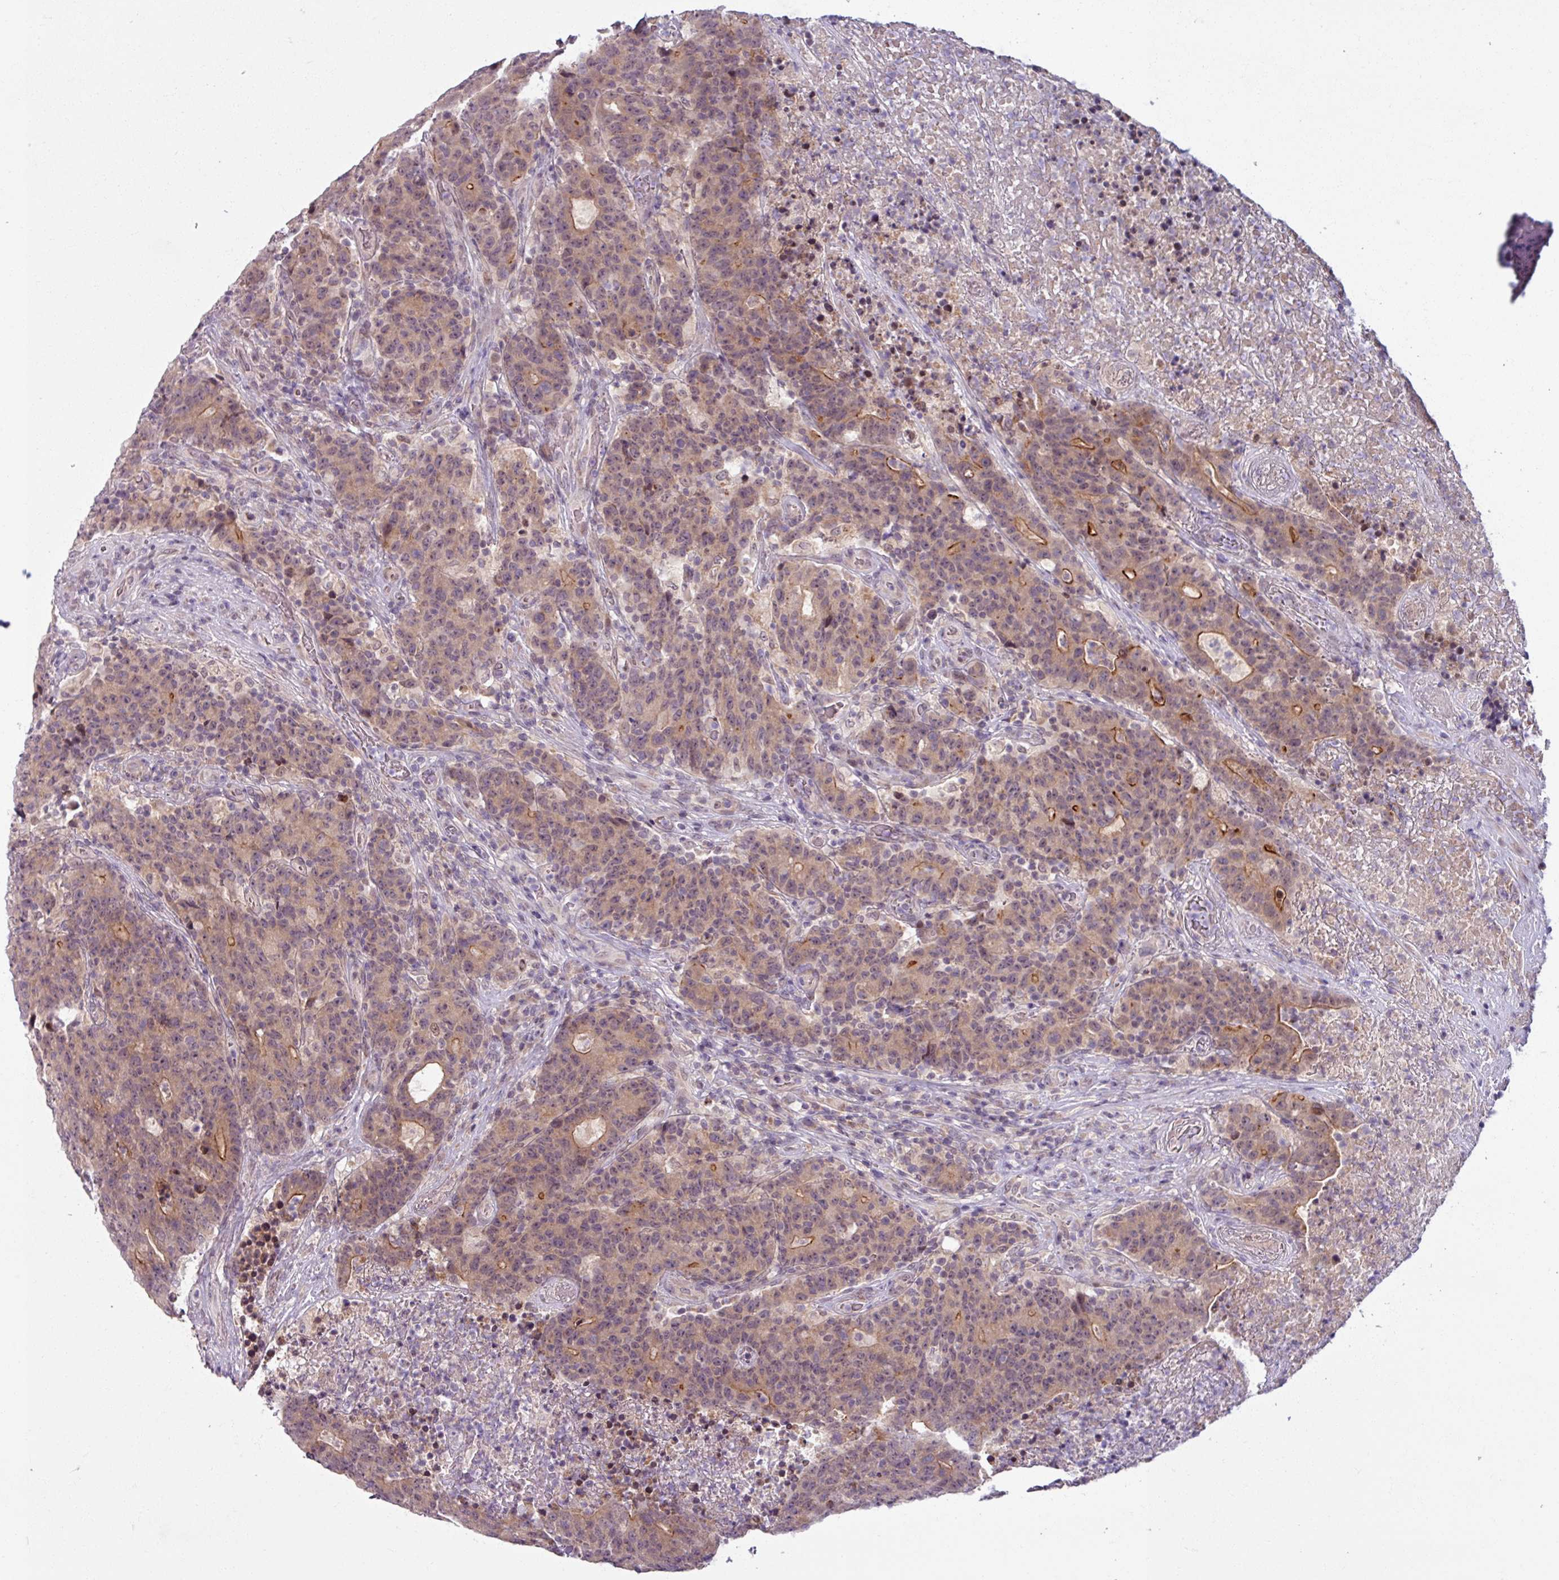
{"staining": {"intensity": "moderate", "quantity": "<25%", "location": "cytoplasmic/membranous,nuclear"}, "tissue": "colorectal cancer", "cell_type": "Tumor cells", "image_type": "cancer", "snomed": [{"axis": "morphology", "description": "Adenocarcinoma, NOS"}, {"axis": "topography", "description": "Colon"}], "caption": "Brown immunohistochemical staining in colorectal adenocarcinoma shows moderate cytoplasmic/membranous and nuclear staining in approximately <25% of tumor cells.", "gene": "OGFOD3", "patient": {"sex": "female", "age": 75}}